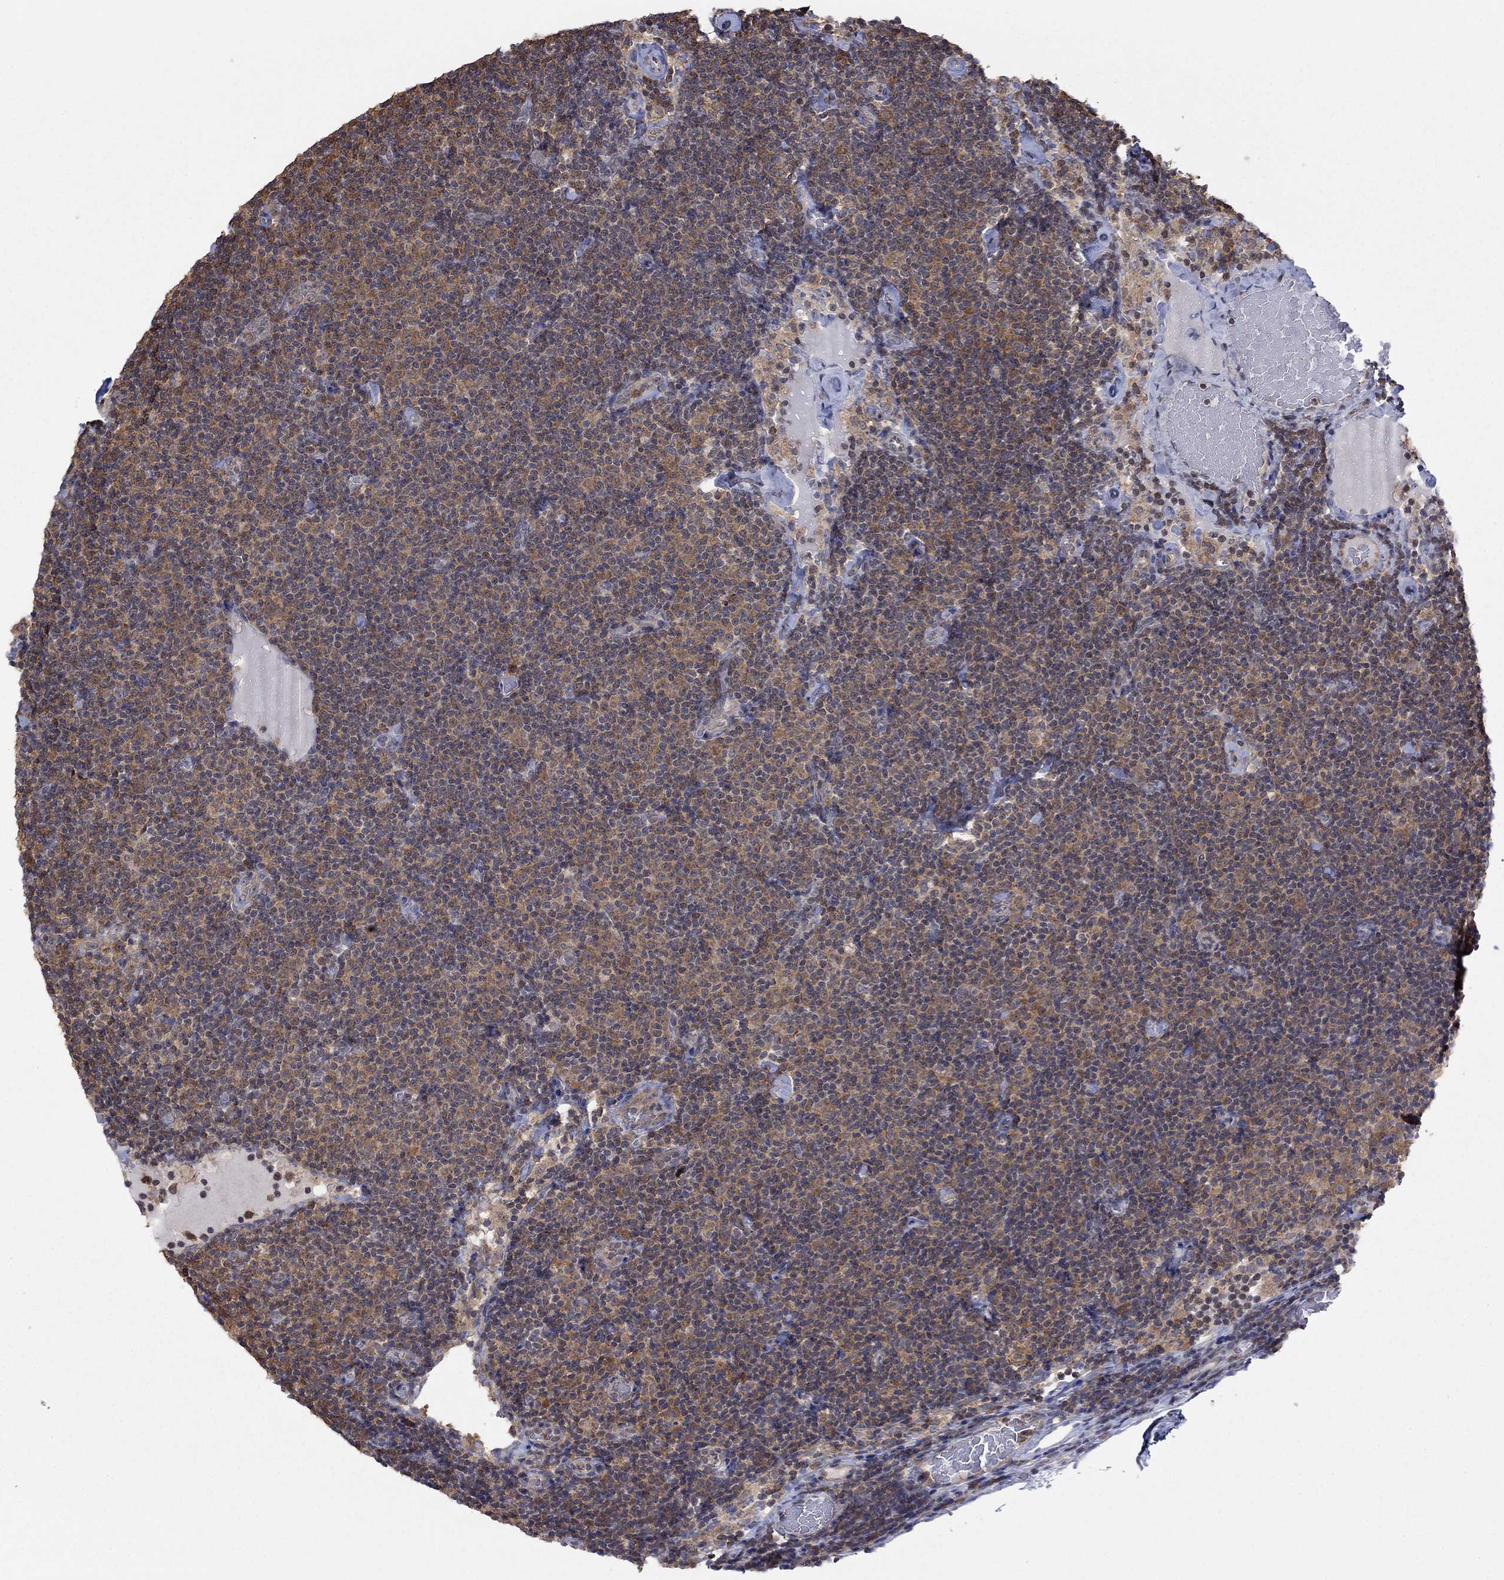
{"staining": {"intensity": "moderate", "quantity": "25%-75%", "location": "cytoplasmic/membranous"}, "tissue": "lymphoma", "cell_type": "Tumor cells", "image_type": "cancer", "snomed": [{"axis": "morphology", "description": "Malignant lymphoma, non-Hodgkin's type, Low grade"}, {"axis": "topography", "description": "Lymph node"}], "caption": "Malignant lymphoma, non-Hodgkin's type (low-grade) stained with a brown dye shows moderate cytoplasmic/membranous positive positivity in approximately 25%-75% of tumor cells.", "gene": "RNF114", "patient": {"sex": "male", "age": 81}}